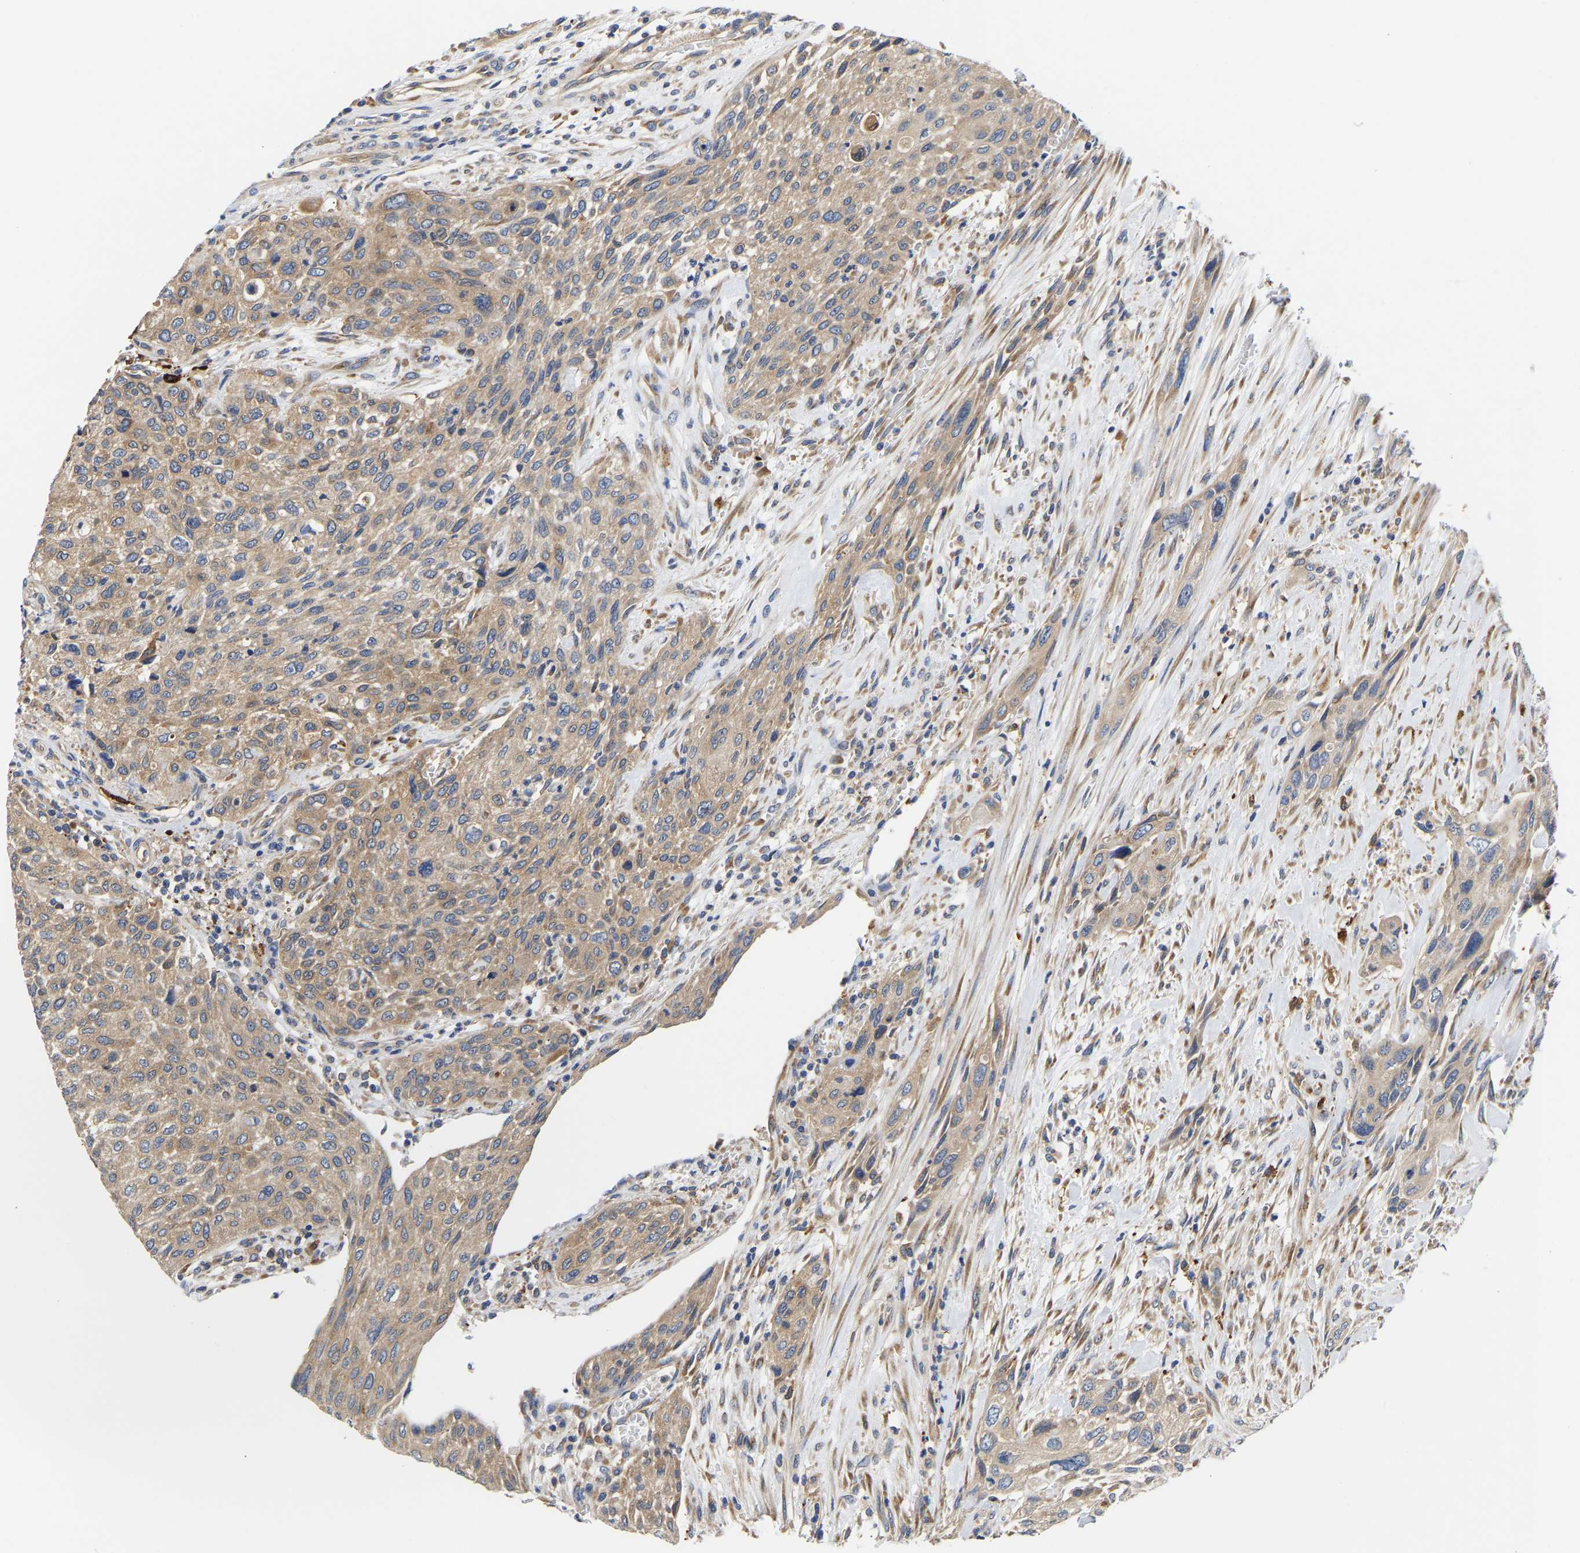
{"staining": {"intensity": "moderate", "quantity": ">75%", "location": "cytoplasmic/membranous"}, "tissue": "urothelial cancer", "cell_type": "Tumor cells", "image_type": "cancer", "snomed": [{"axis": "morphology", "description": "Urothelial carcinoma, Low grade"}, {"axis": "morphology", "description": "Urothelial carcinoma, High grade"}, {"axis": "topography", "description": "Urinary bladder"}], "caption": "Immunohistochemistry photomicrograph of neoplastic tissue: human high-grade urothelial carcinoma stained using IHC displays medium levels of moderate protein expression localized specifically in the cytoplasmic/membranous of tumor cells, appearing as a cytoplasmic/membranous brown color.", "gene": "CCDC6", "patient": {"sex": "male", "age": 35}}